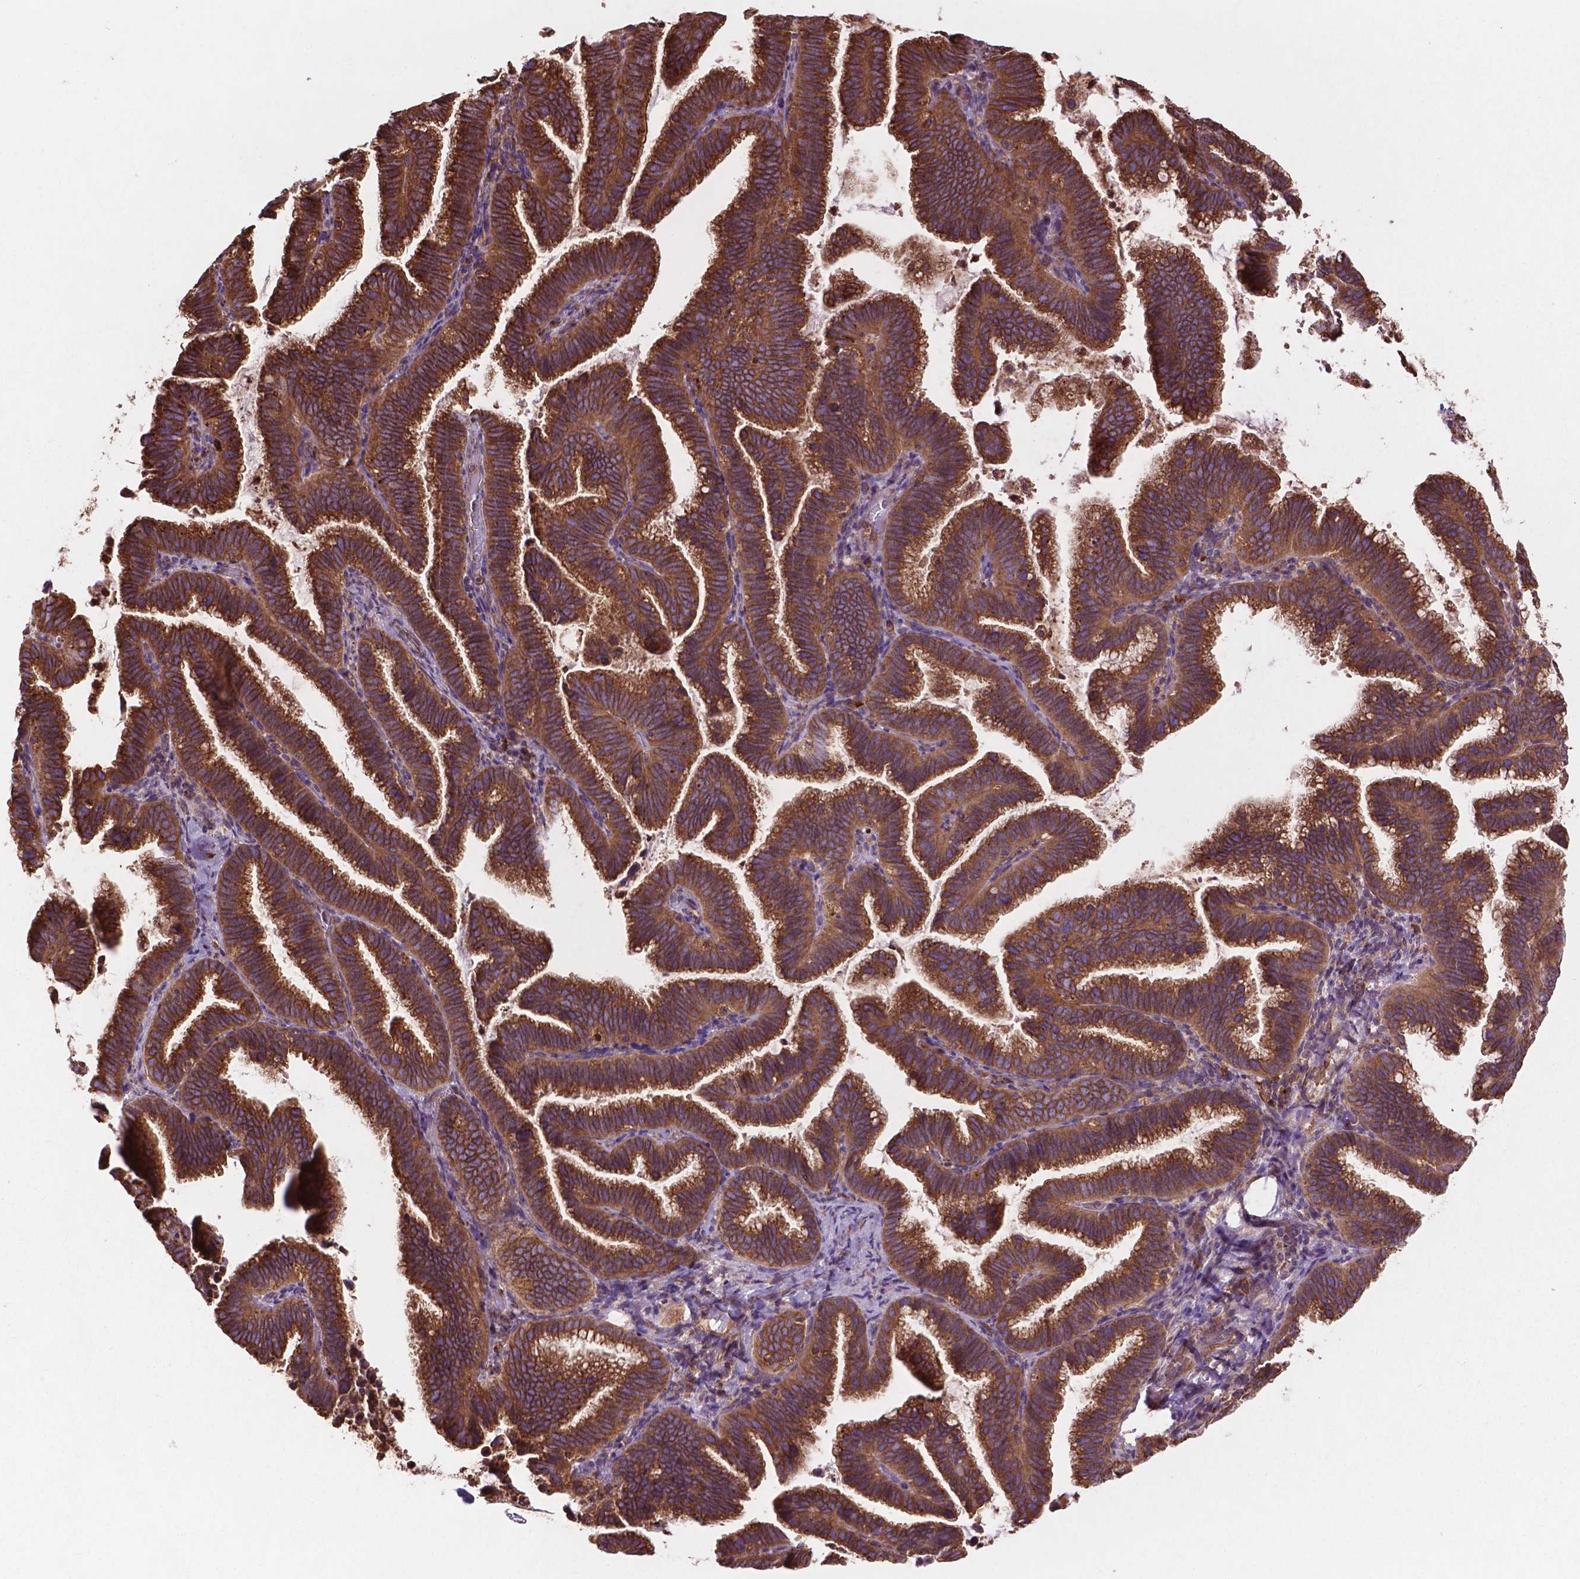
{"staining": {"intensity": "moderate", "quantity": ">75%", "location": "cytoplasmic/membranous"}, "tissue": "cervical cancer", "cell_type": "Tumor cells", "image_type": "cancer", "snomed": [{"axis": "morphology", "description": "Adenocarcinoma, NOS"}, {"axis": "topography", "description": "Cervix"}], "caption": "There is medium levels of moderate cytoplasmic/membranous expression in tumor cells of cervical adenocarcinoma, as demonstrated by immunohistochemical staining (brown color).", "gene": "CCDC71L", "patient": {"sex": "female", "age": 61}}